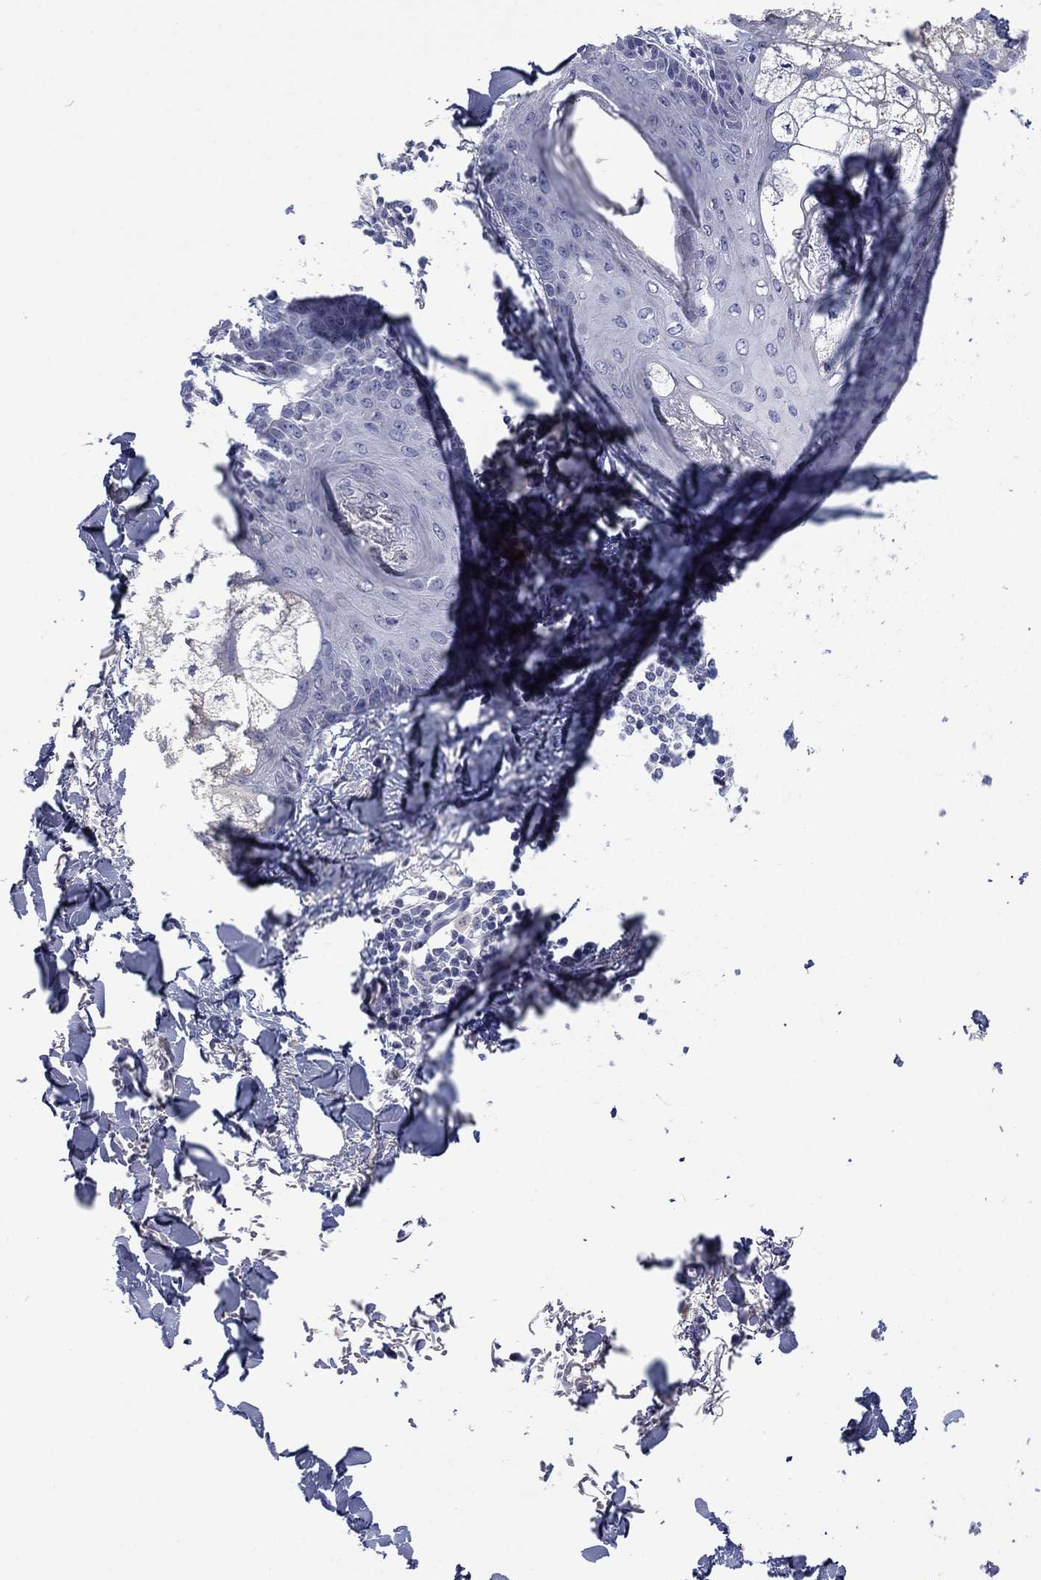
{"staining": {"intensity": "negative", "quantity": "none", "location": "none"}, "tissue": "skin", "cell_type": "Fibroblasts", "image_type": "normal", "snomed": [{"axis": "morphology", "description": "Normal tissue, NOS"}, {"axis": "topography", "description": "Skin"}], "caption": "Histopathology image shows no protein expression in fibroblasts of benign skin. Brightfield microscopy of immunohistochemistry (IHC) stained with DAB (3,3'-diaminobenzidine) (brown) and hematoxylin (blue), captured at high magnification.", "gene": "FRK", "patient": {"sex": "male", "age": 76}}